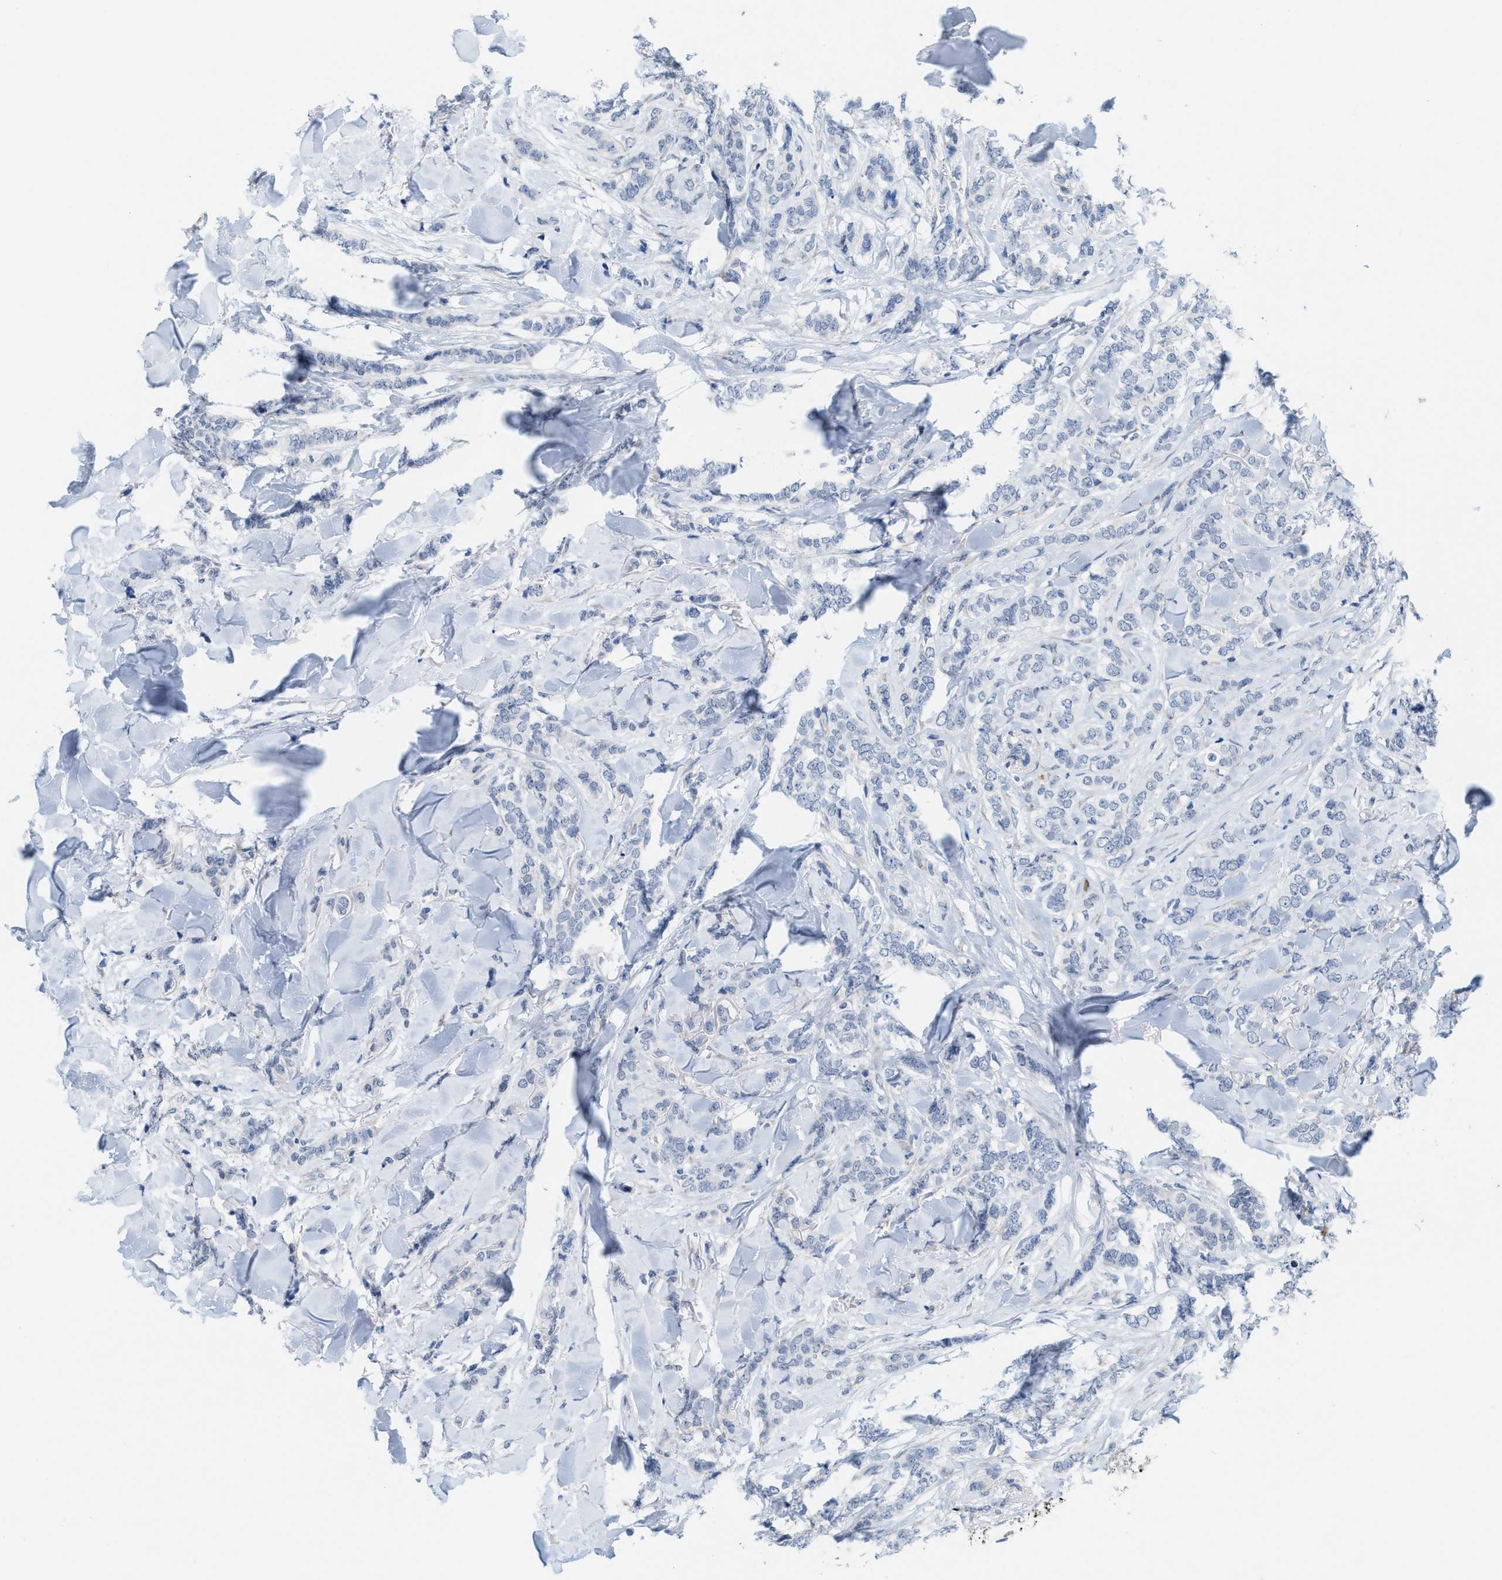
{"staining": {"intensity": "negative", "quantity": "none", "location": "none"}, "tissue": "breast cancer", "cell_type": "Tumor cells", "image_type": "cancer", "snomed": [{"axis": "morphology", "description": "Lobular carcinoma"}, {"axis": "topography", "description": "Skin"}, {"axis": "topography", "description": "Breast"}], "caption": "Immunohistochemistry (IHC) photomicrograph of neoplastic tissue: human lobular carcinoma (breast) stained with DAB shows no significant protein expression in tumor cells.", "gene": "KIFC3", "patient": {"sex": "female", "age": 46}}